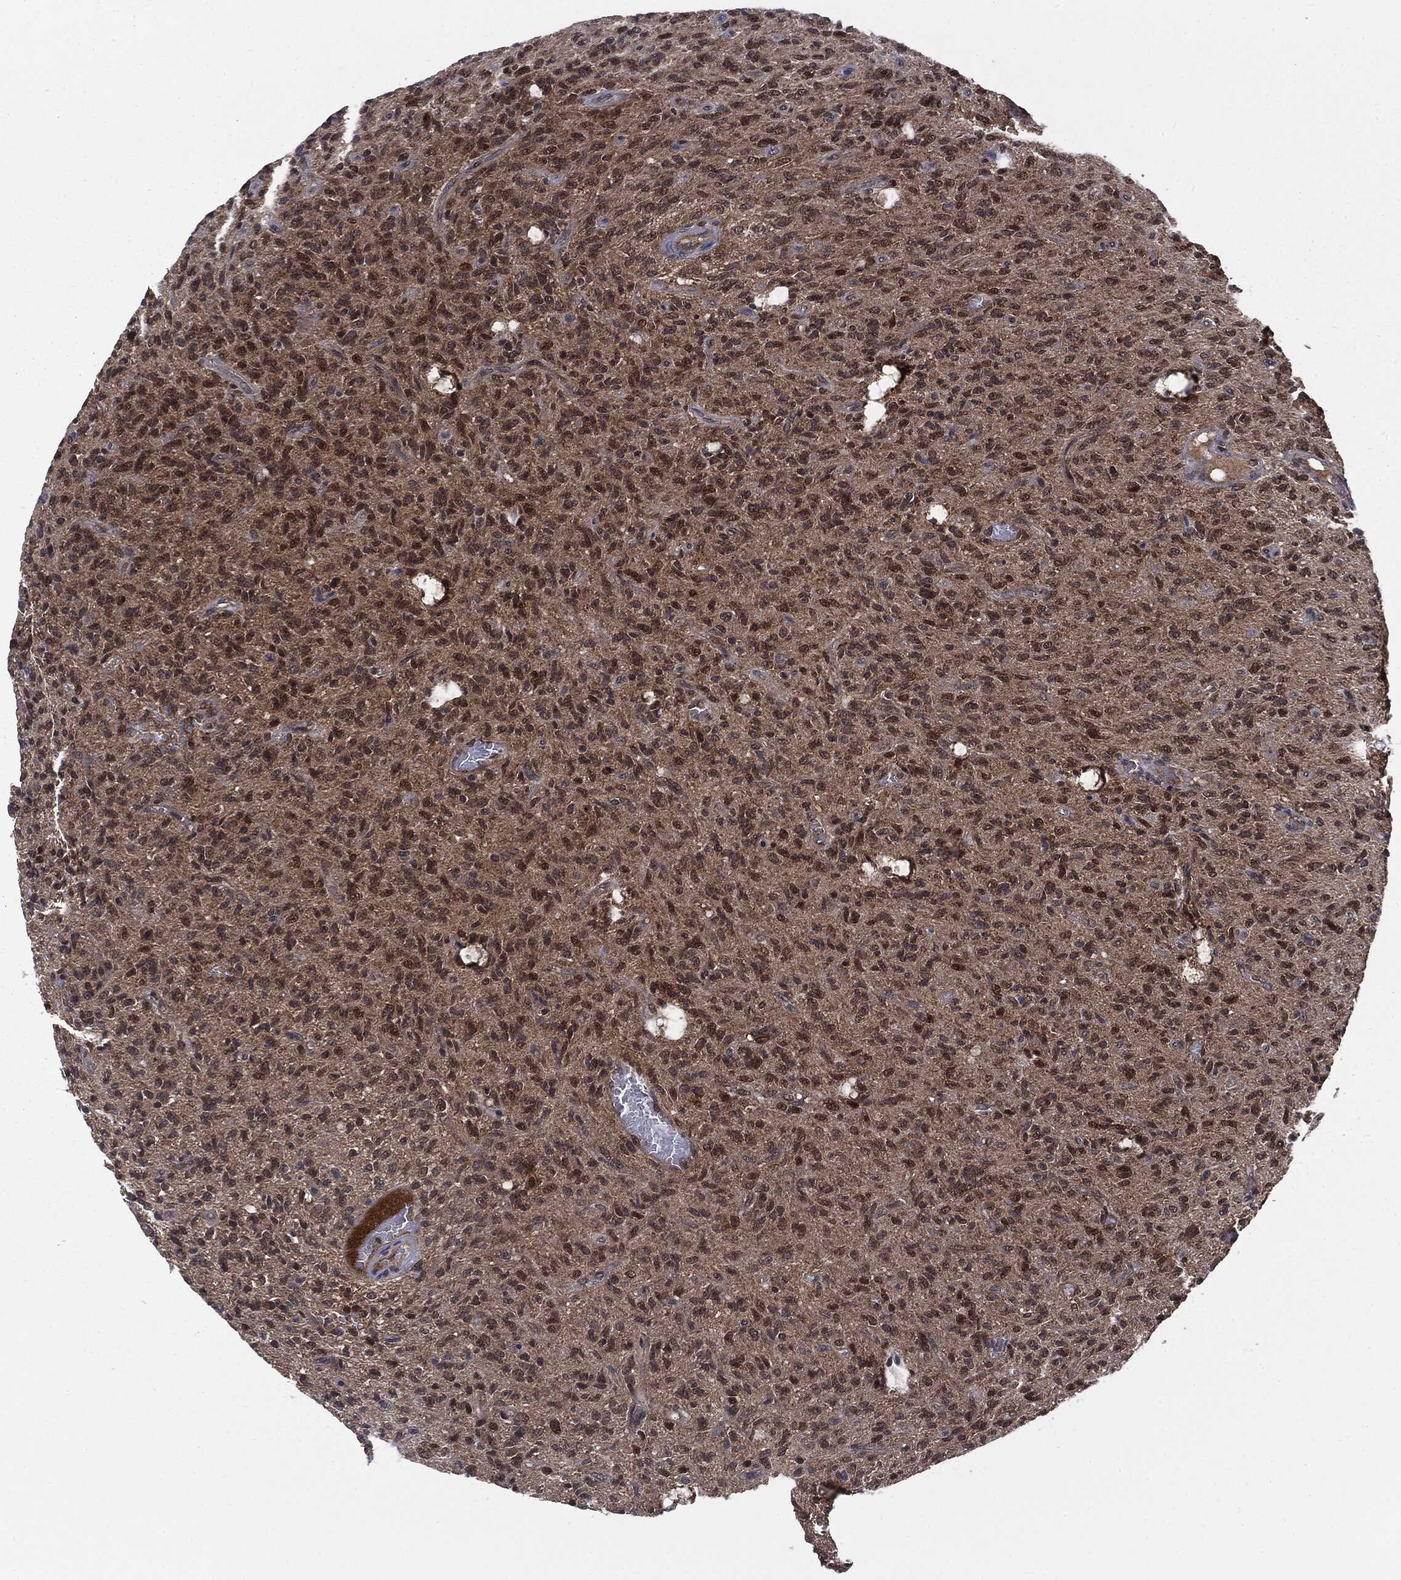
{"staining": {"intensity": "moderate", "quantity": ">75%", "location": "cytoplasmic/membranous,nuclear"}, "tissue": "glioma", "cell_type": "Tumor cells", "image_type": "cancer", "snomed": [{"axis": "morphology", "description": "Glioma, malignant, High grade"}, {"axis": "topography", "description": "Brain"}], "caption": "Glioma was stained to show a protein in brown. There is medium levels of moderate cytoplasmic/membranous and nuclear expression in about >75% of tumor cells. Ihc stains the protein in brown and the nuclei are stained blue.", "gene": "PTPA", "patient": {"sex": "male", "age": 64}}